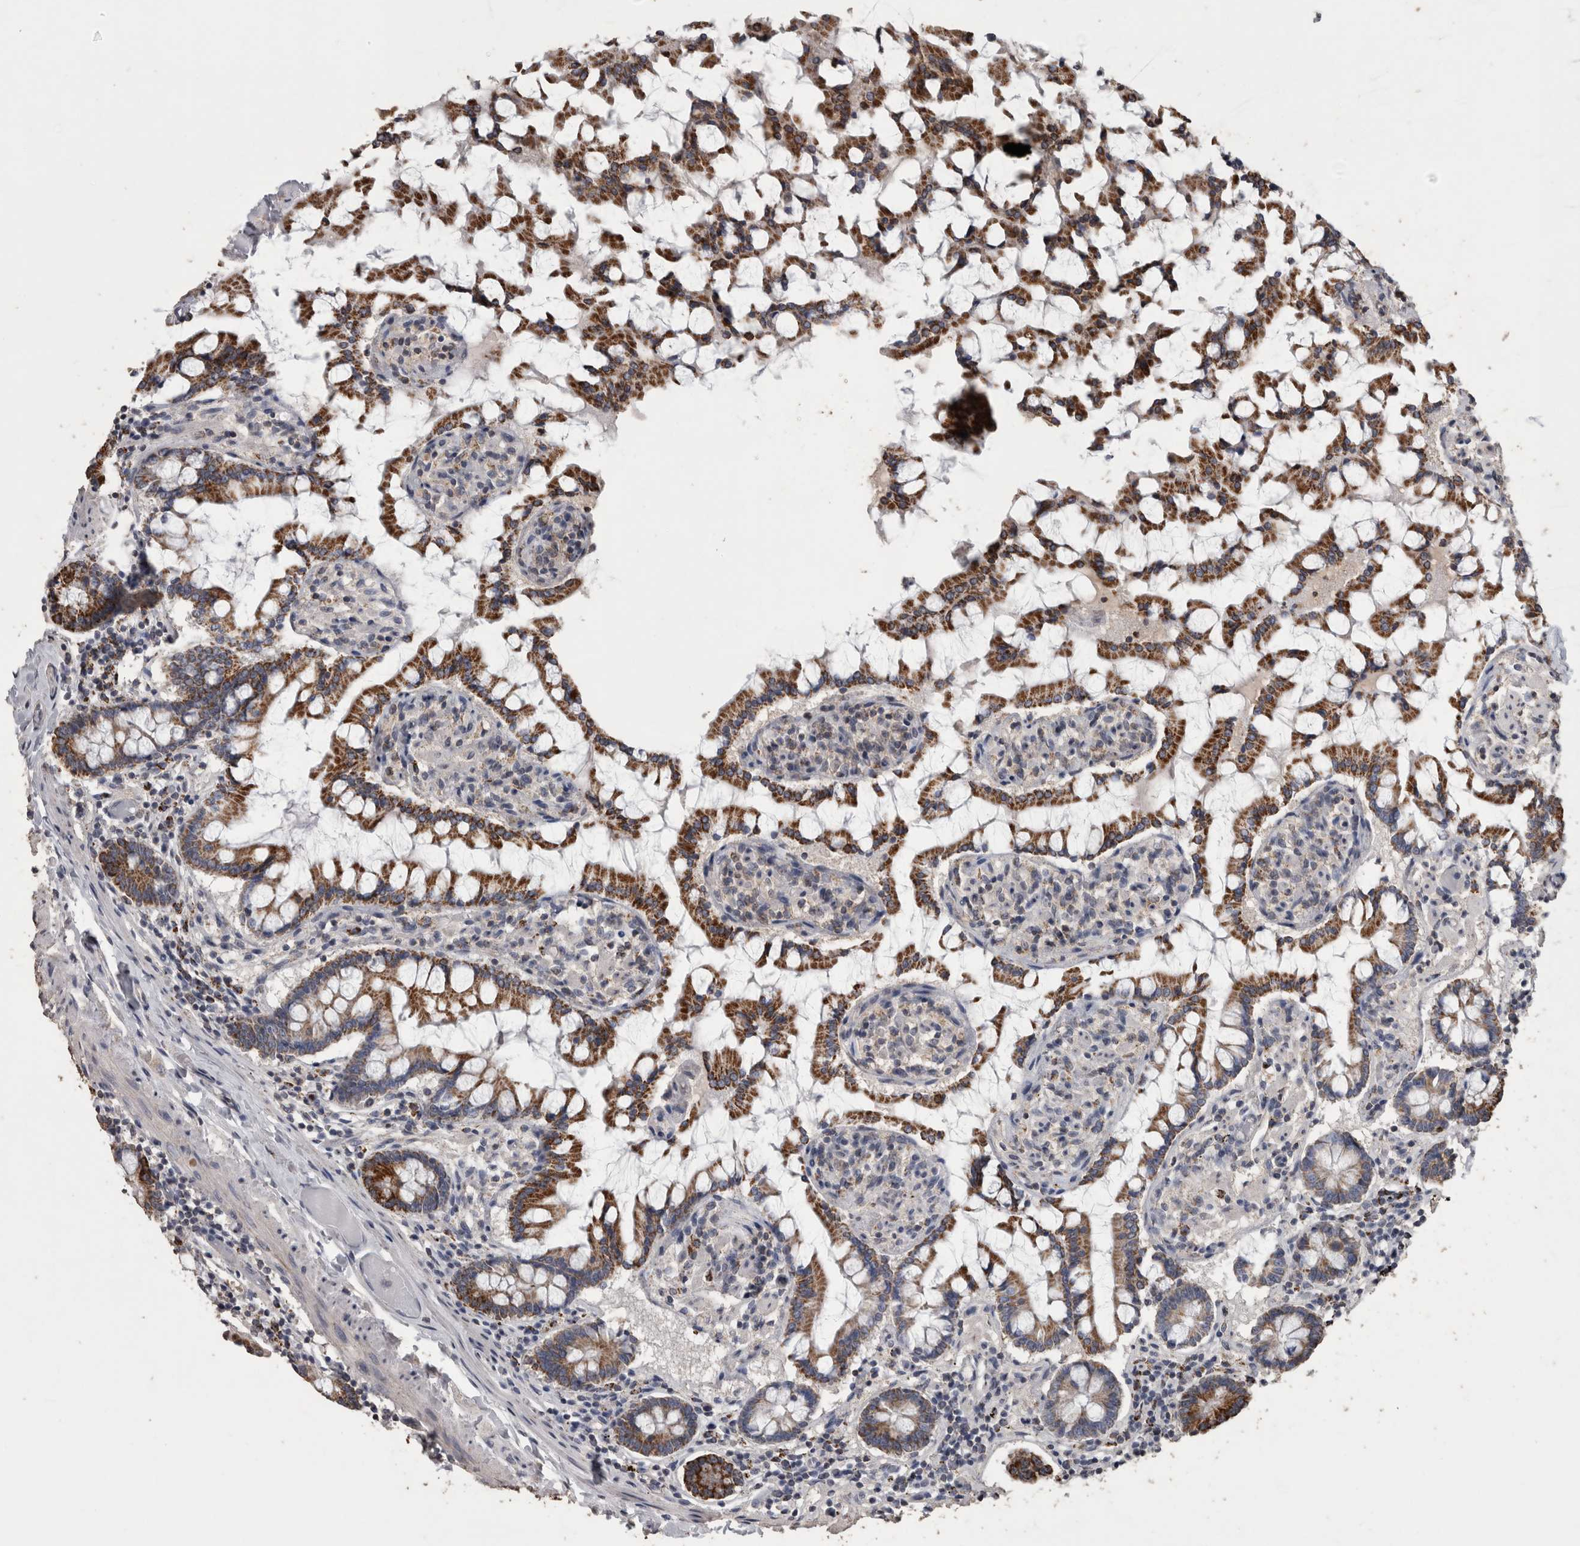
{"staining": {"intensity": "strong", "quantity": ">75%", "location": "cytoplasmic/membranous"}, "tissue": "small intestine", "cell_type": "Glandular cells", "image_type": "normal", "snomed": [{"axis": "morphology", "description": "Normal tissue, NOS"}, {"axis": "topography", "description": "Small intestine"}], "caption": "Glandular cells demonstrate high levels of strong cytoplasmic/membranous expression in about >75% of cells in normal human small intestine.", "gene": "ACADM", "patient": {"sex": "male", "age": 41}}